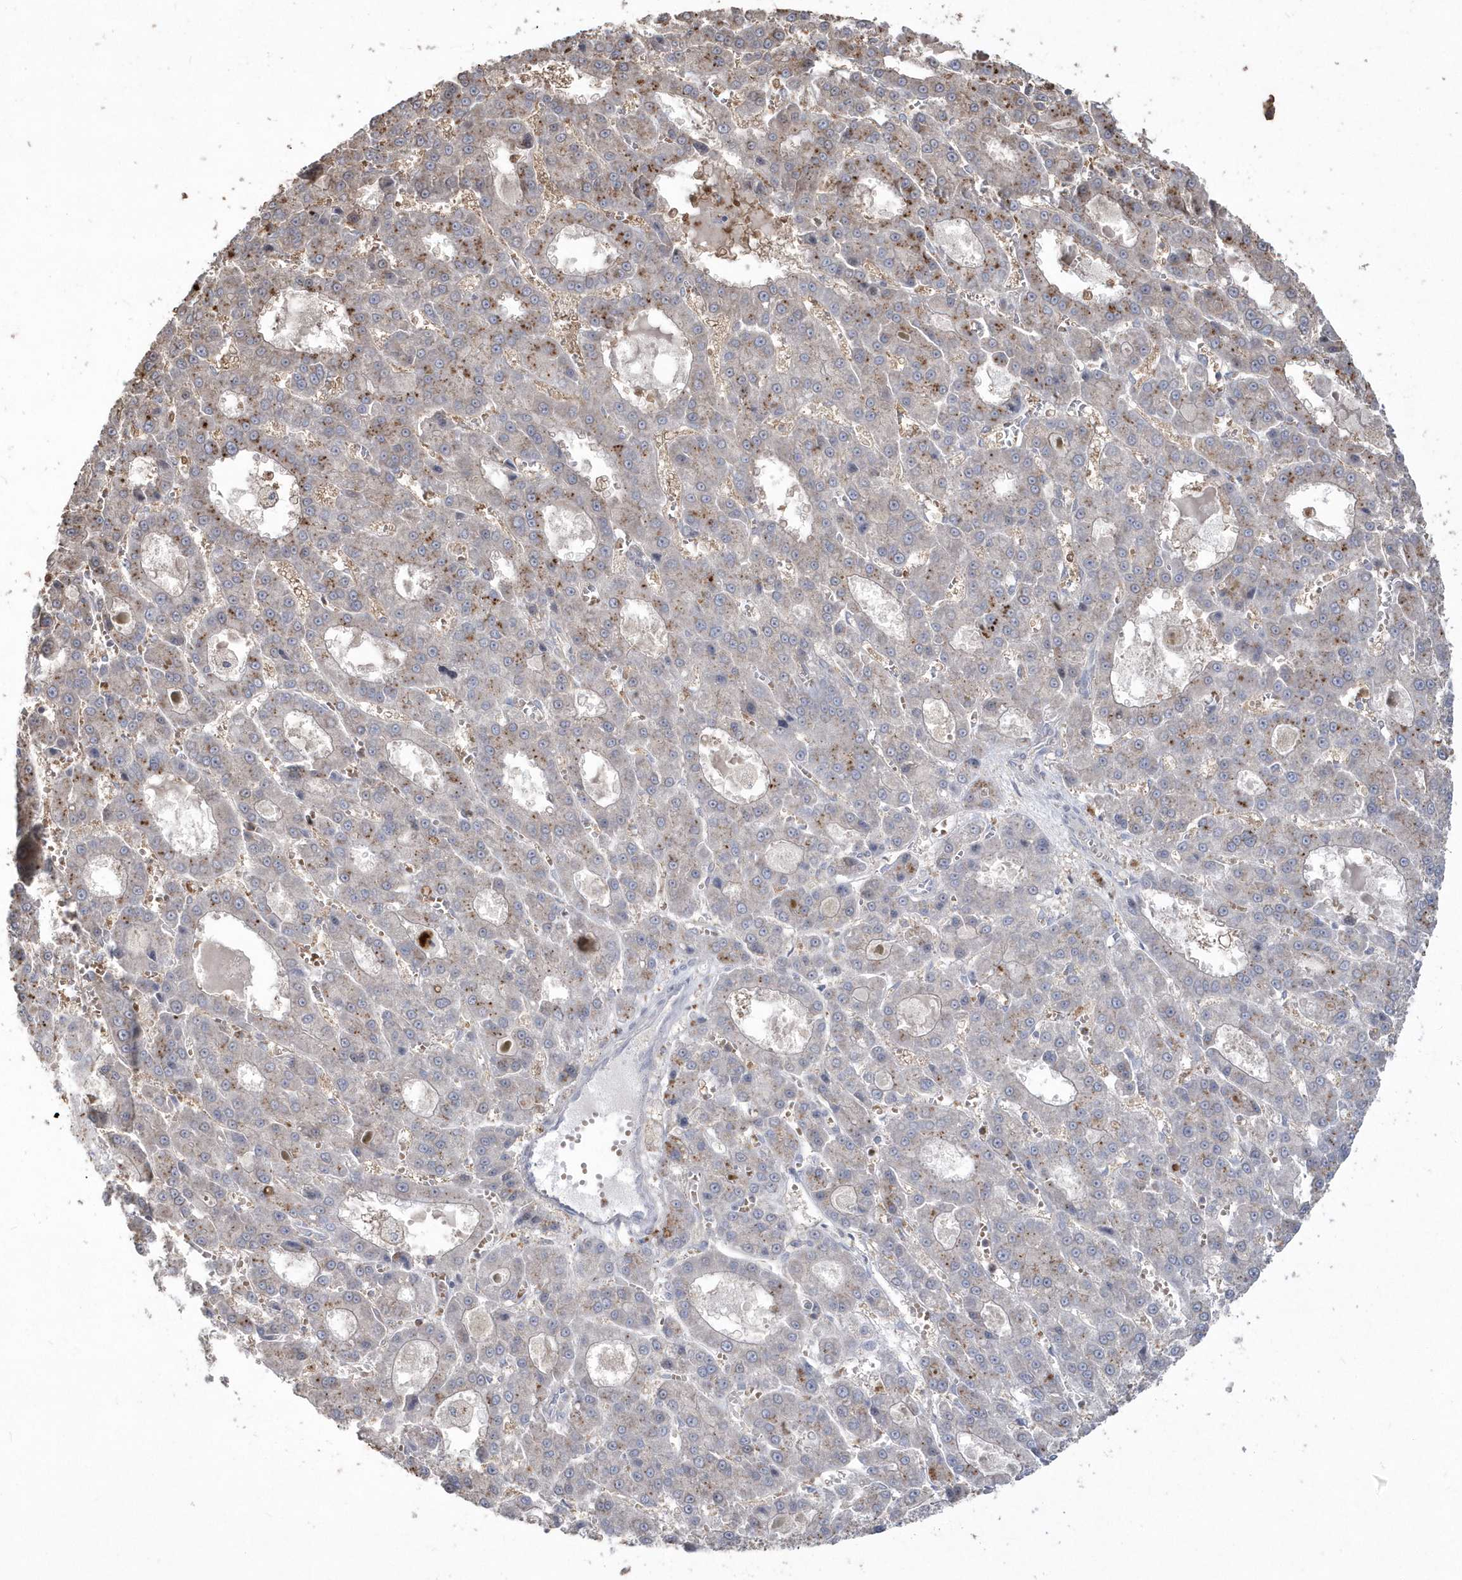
{"staining": {"intensity": "moderate", "quantity": "<25%", "location": "cytoplasmic/membranous"}, "tissue": "liver cancer", "cell_type": "Tumor cells", "image_type": "cancer", "snomed": [{"axis": "morphology", "description": "Carcinoma, Hepatocellular, NOS"}, {"axis": "topography", "description": "Liver"}], "caption": "Immunohistochemical staining of human hepatocellular carcinoma (liver) exhibits low levels of moderate cytoplasmic/membranous protein positivity in about <25% of tumor cells. The staining was performed using DAB (3,3'-diaminobenzidine) to visualize the protein expression in brown, while the nuclei were stained in blue with hematoxylin (Magnification: 20x).", "gene": "GEMIN6", "patient": {"sex": "male", "age": 70}}